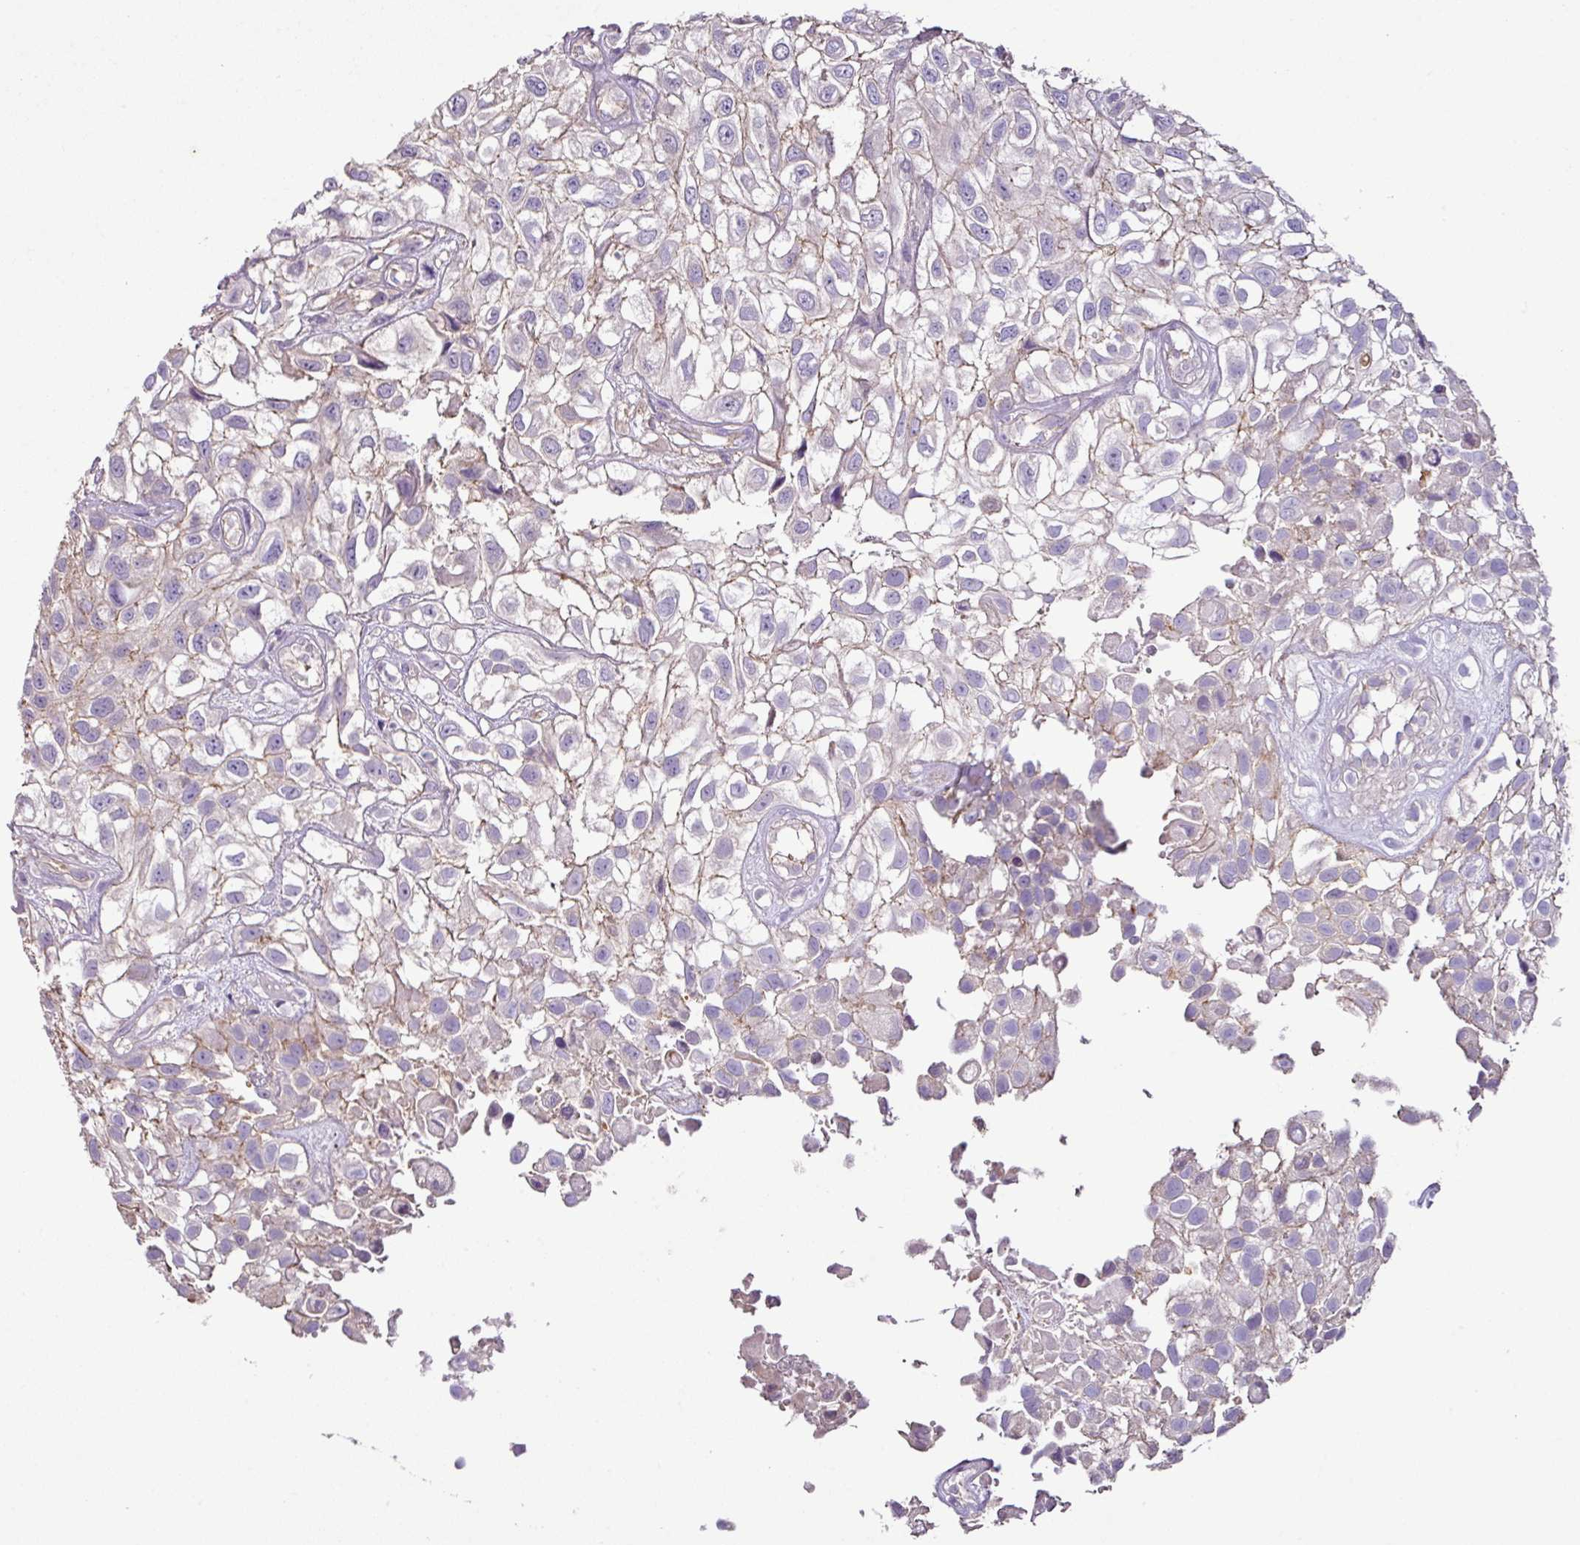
{"staining": {"intensity": "negative", "quantity": "none", "location": "none"}, "tissue": "urothelial cancer", "cell_type": "Tumor cells", "image_type": "cancer", "snomed": [{"axis": "morphology", "description": "Urothelial carcinoma, High grade"}, {"axis": "topography", "description": "Urinary bladder"}], "caption": "This is an IHC photomicrograph of human high-grade urothelial carcinoma. There is no positivity in tumor cells.", "gene": "AGR3", "patient": {"sex": "male", "age": 56}}